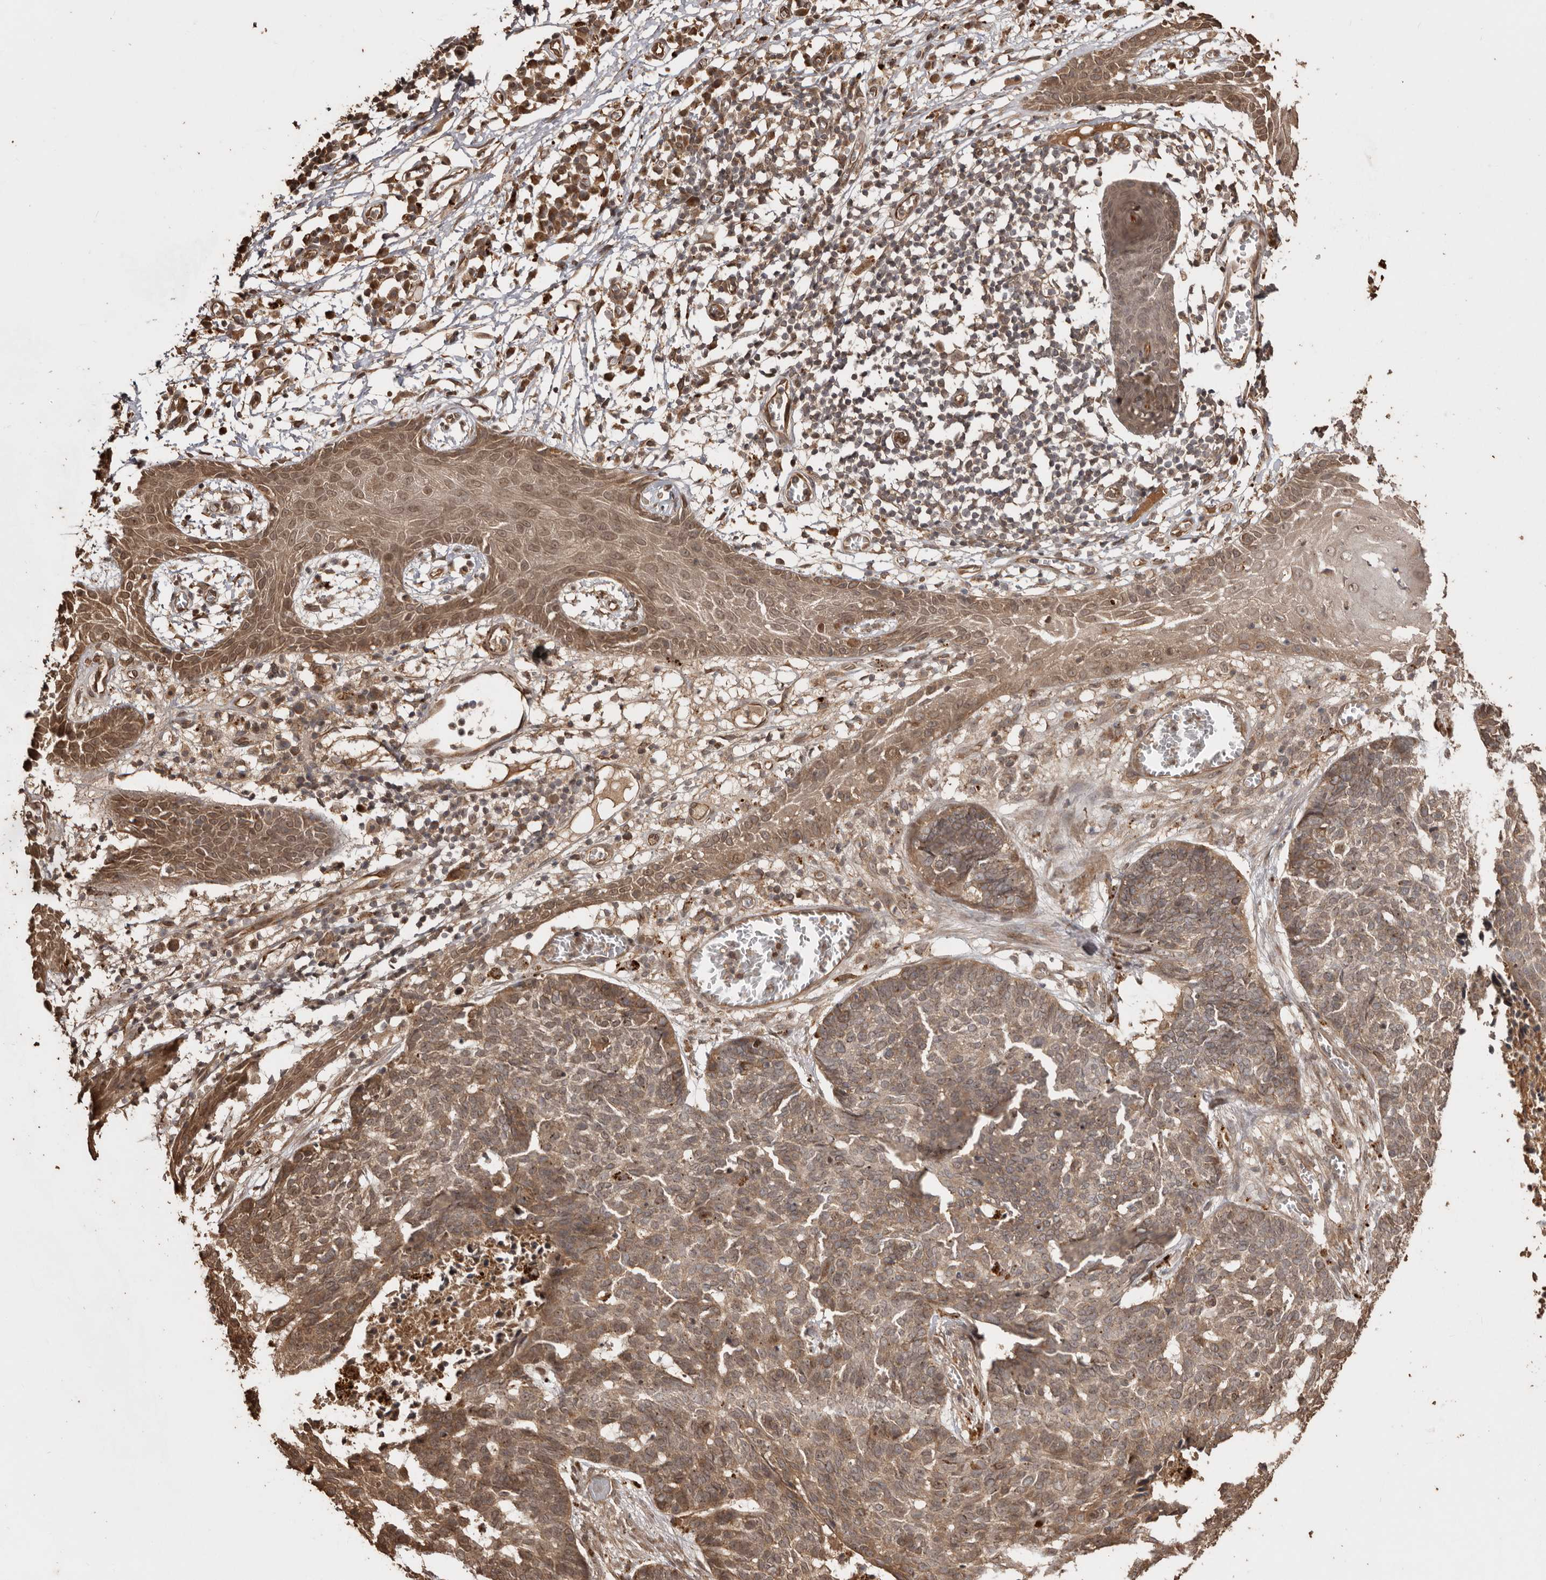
{"staining": {"intensity": "moderate", "quantity": ">75%", "location": "cytoplasmic/membranous,nuclear"}, "tissue": "skin cancer", "cell_type": "Tumor cells", "image_type": "cancer", "snomed": [{"axis": "morphology", "description": "Basal cell carcinoma"}, {"axis": "topography", "description": "Skin"}], "caption": "A photomicrograph of human skin cancer stained for a protein exhibits moderate cytoplasmic/membranous and nuclear brown staining in tumor cells.", "gene": "NUP43", "patient": {"sex": "male", "age": 85}}